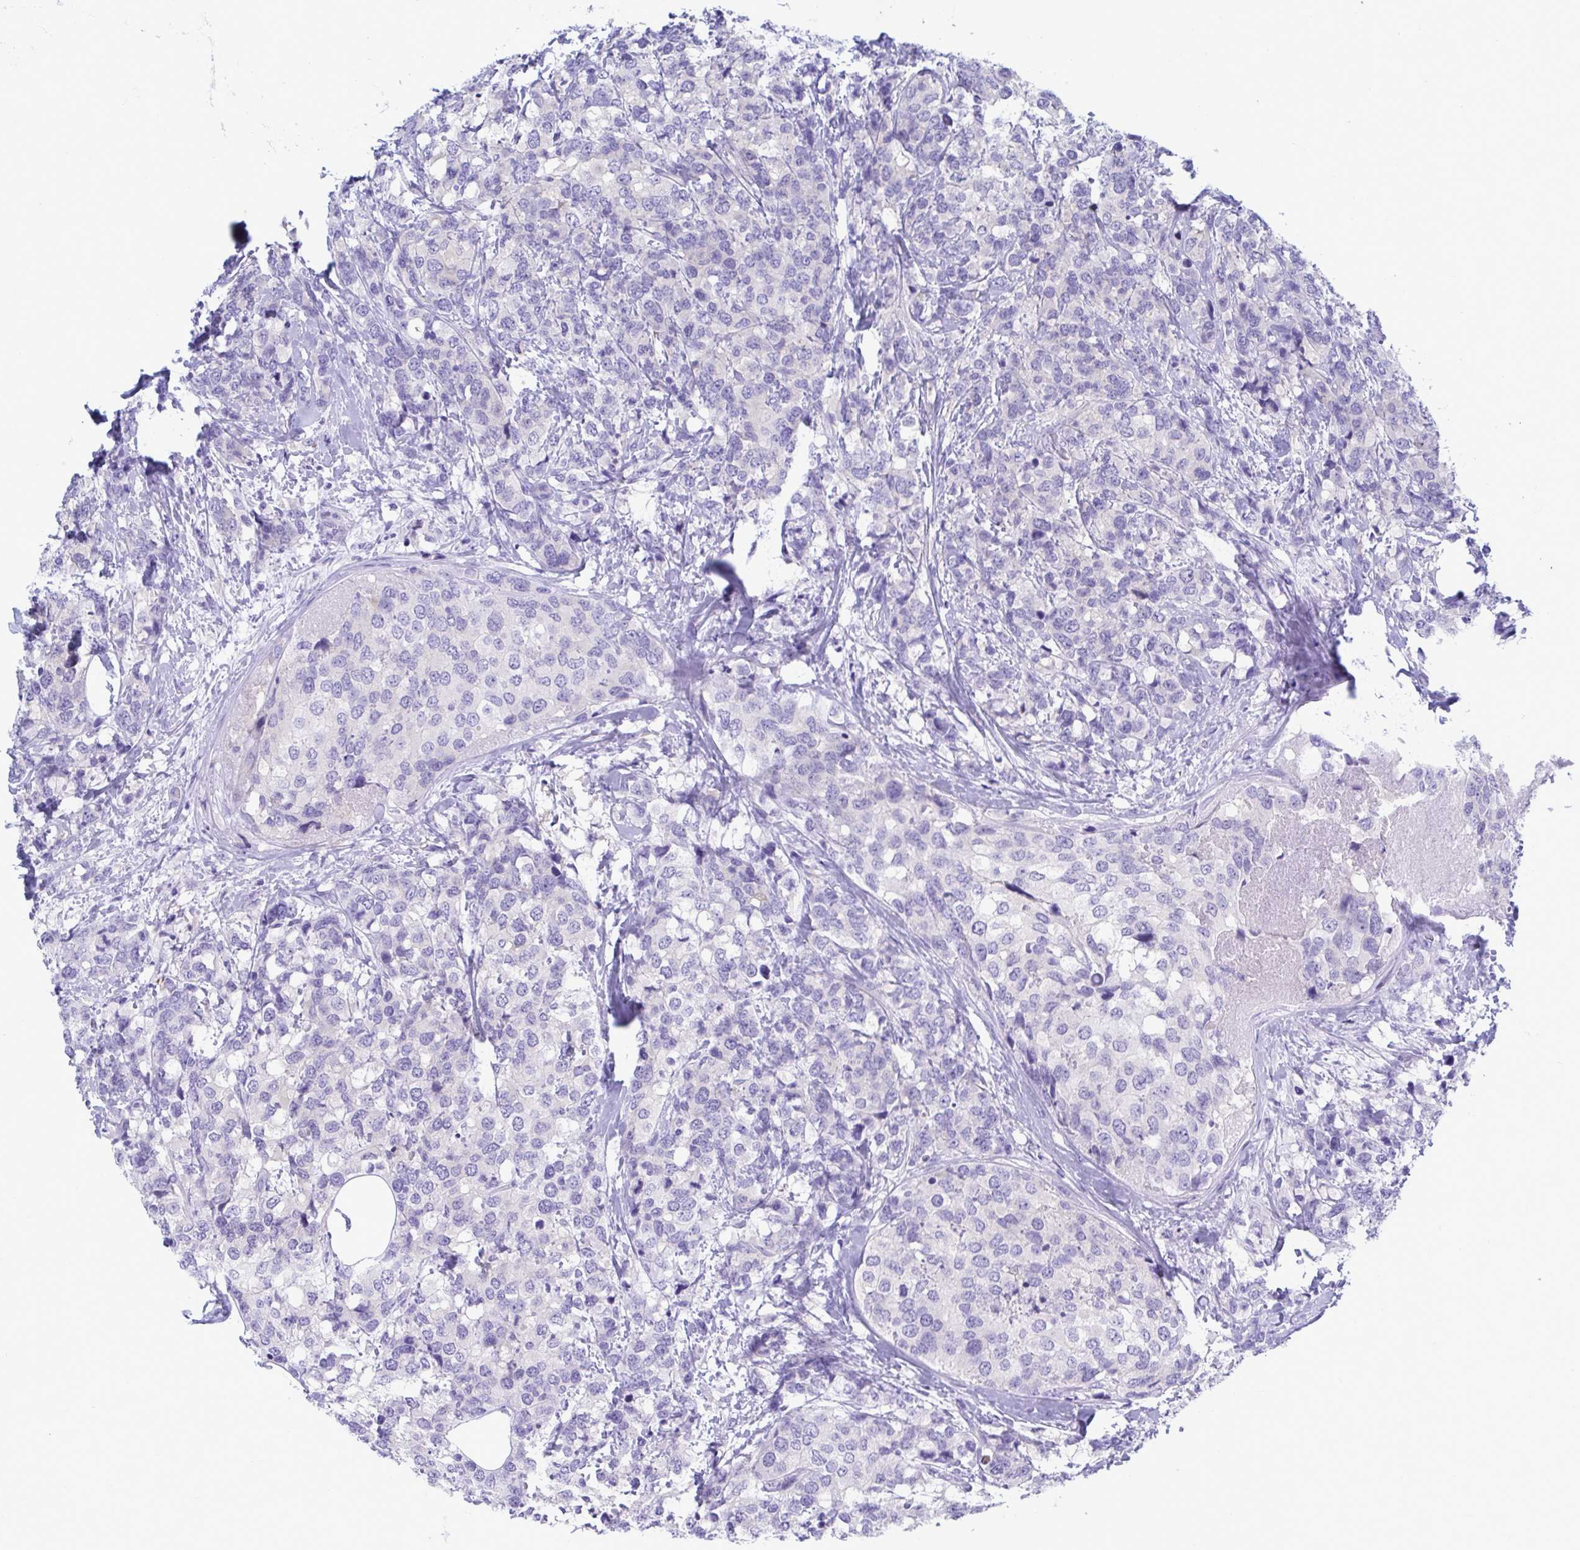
{"staining": {"intensity": "negative", "quantity": "none", "location": "none"}, "tissue": "breast cancer", "cell_type": "Tumor cells", "image_type": "cancer", "snomed": [{"axis": "morphology", "description": "Lobular carcinoma"}, {"axis": "topography", "description": "Breast"}], "caption": "DAB immunohistochemical staining of human breast cancer (lobular carcinoma) reveals no significant expression in tumor cells. (DAB immunohistochemistry, high magnification).", "gene": "TTC30B", "patient": {"sex": "female", "age": 59}}